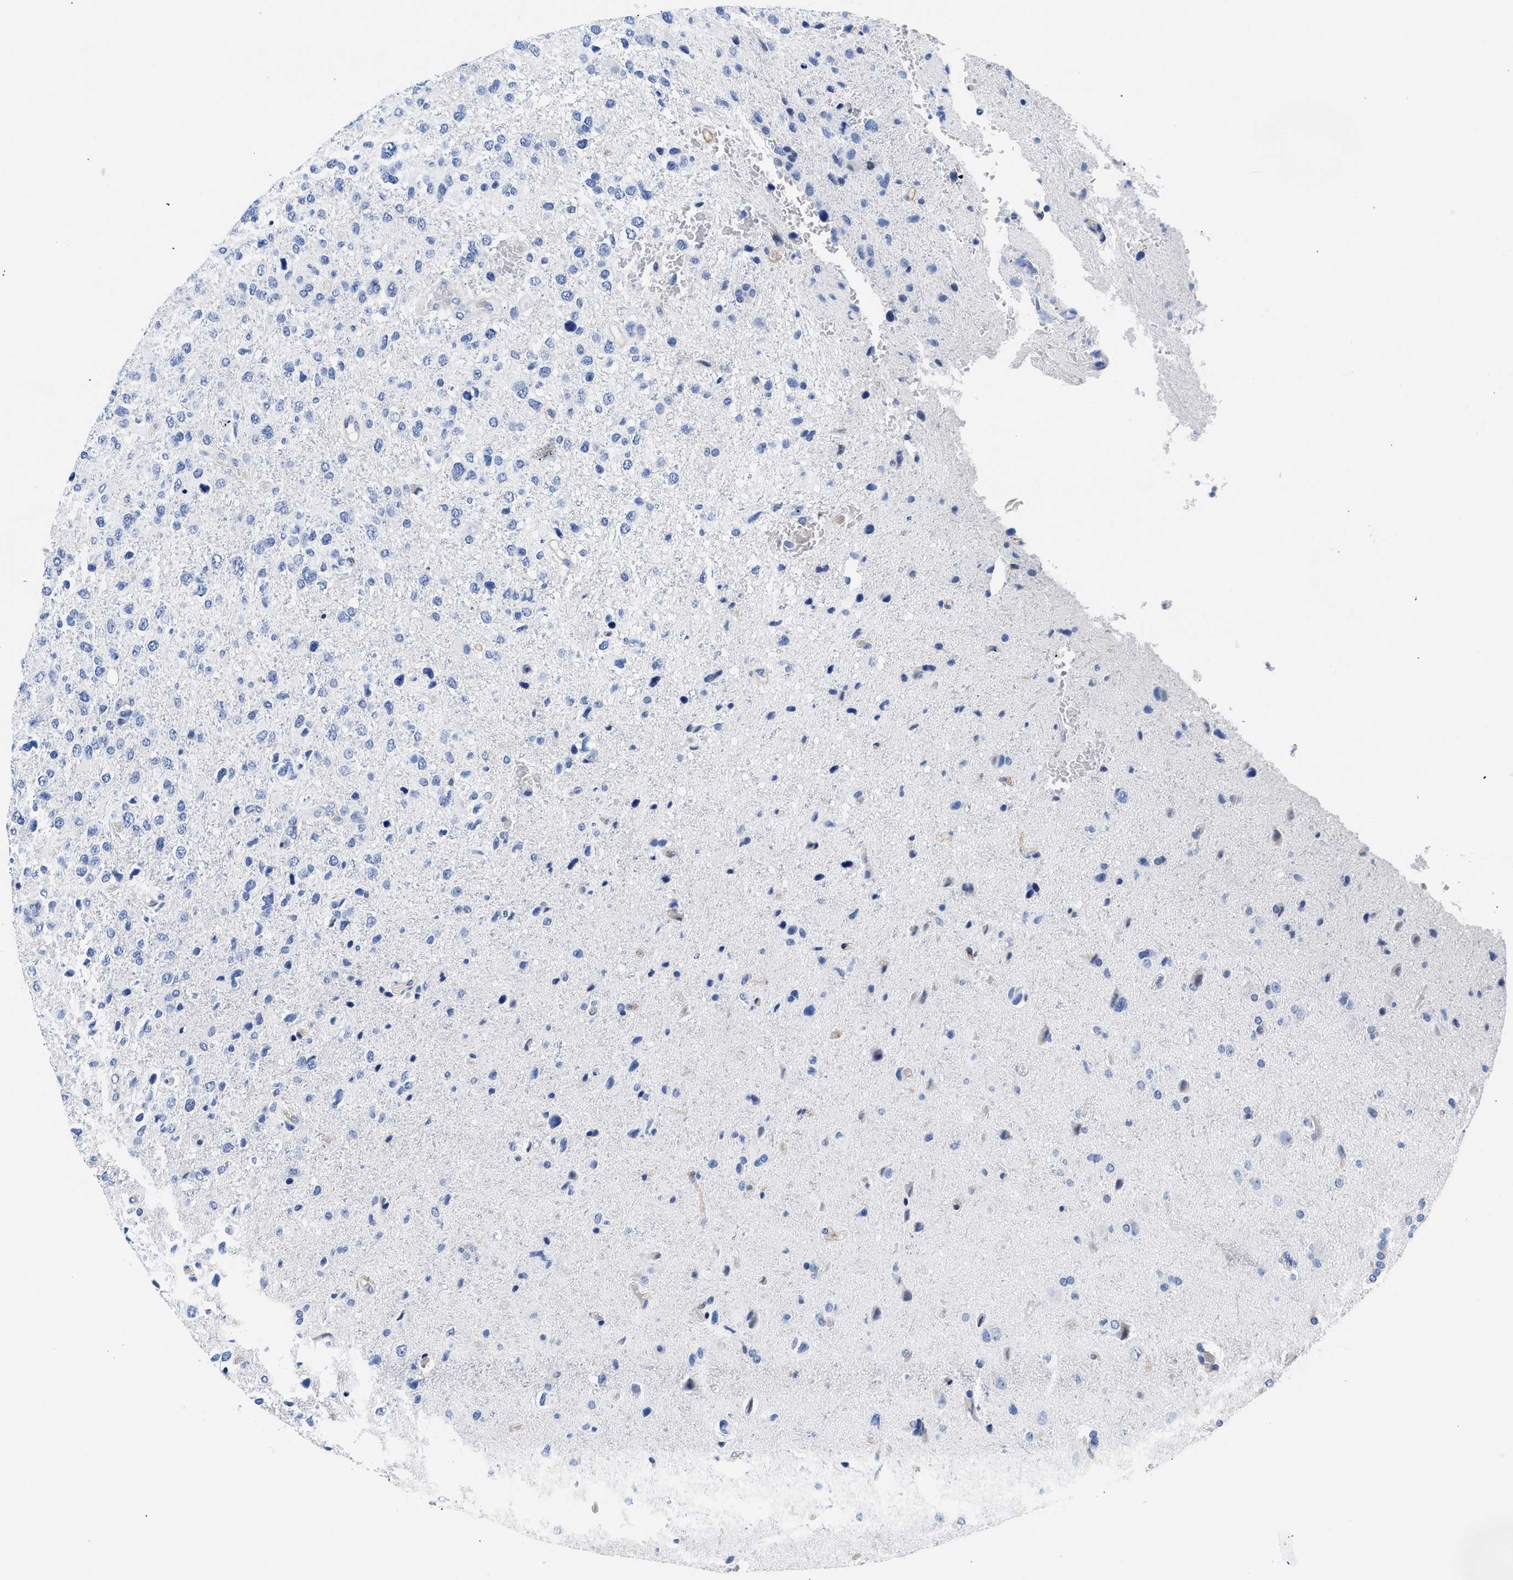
{"staining": {"intensity": "negative", "quantity": "none", "location": "none"}, "tissue": "glioma", "cell_type": "Tumor cells", "image_type": "cancer", "snomed": [{"axis": "morphology", "description": "Glioma, malignant, High grade"}, {"axis": "topography", "description": "Brain"}], "caption": "Tumor cells are negative for protein expression in human glioma.", "gene": "TRIM29", "patient": {"sex": "female", "age": 58}}